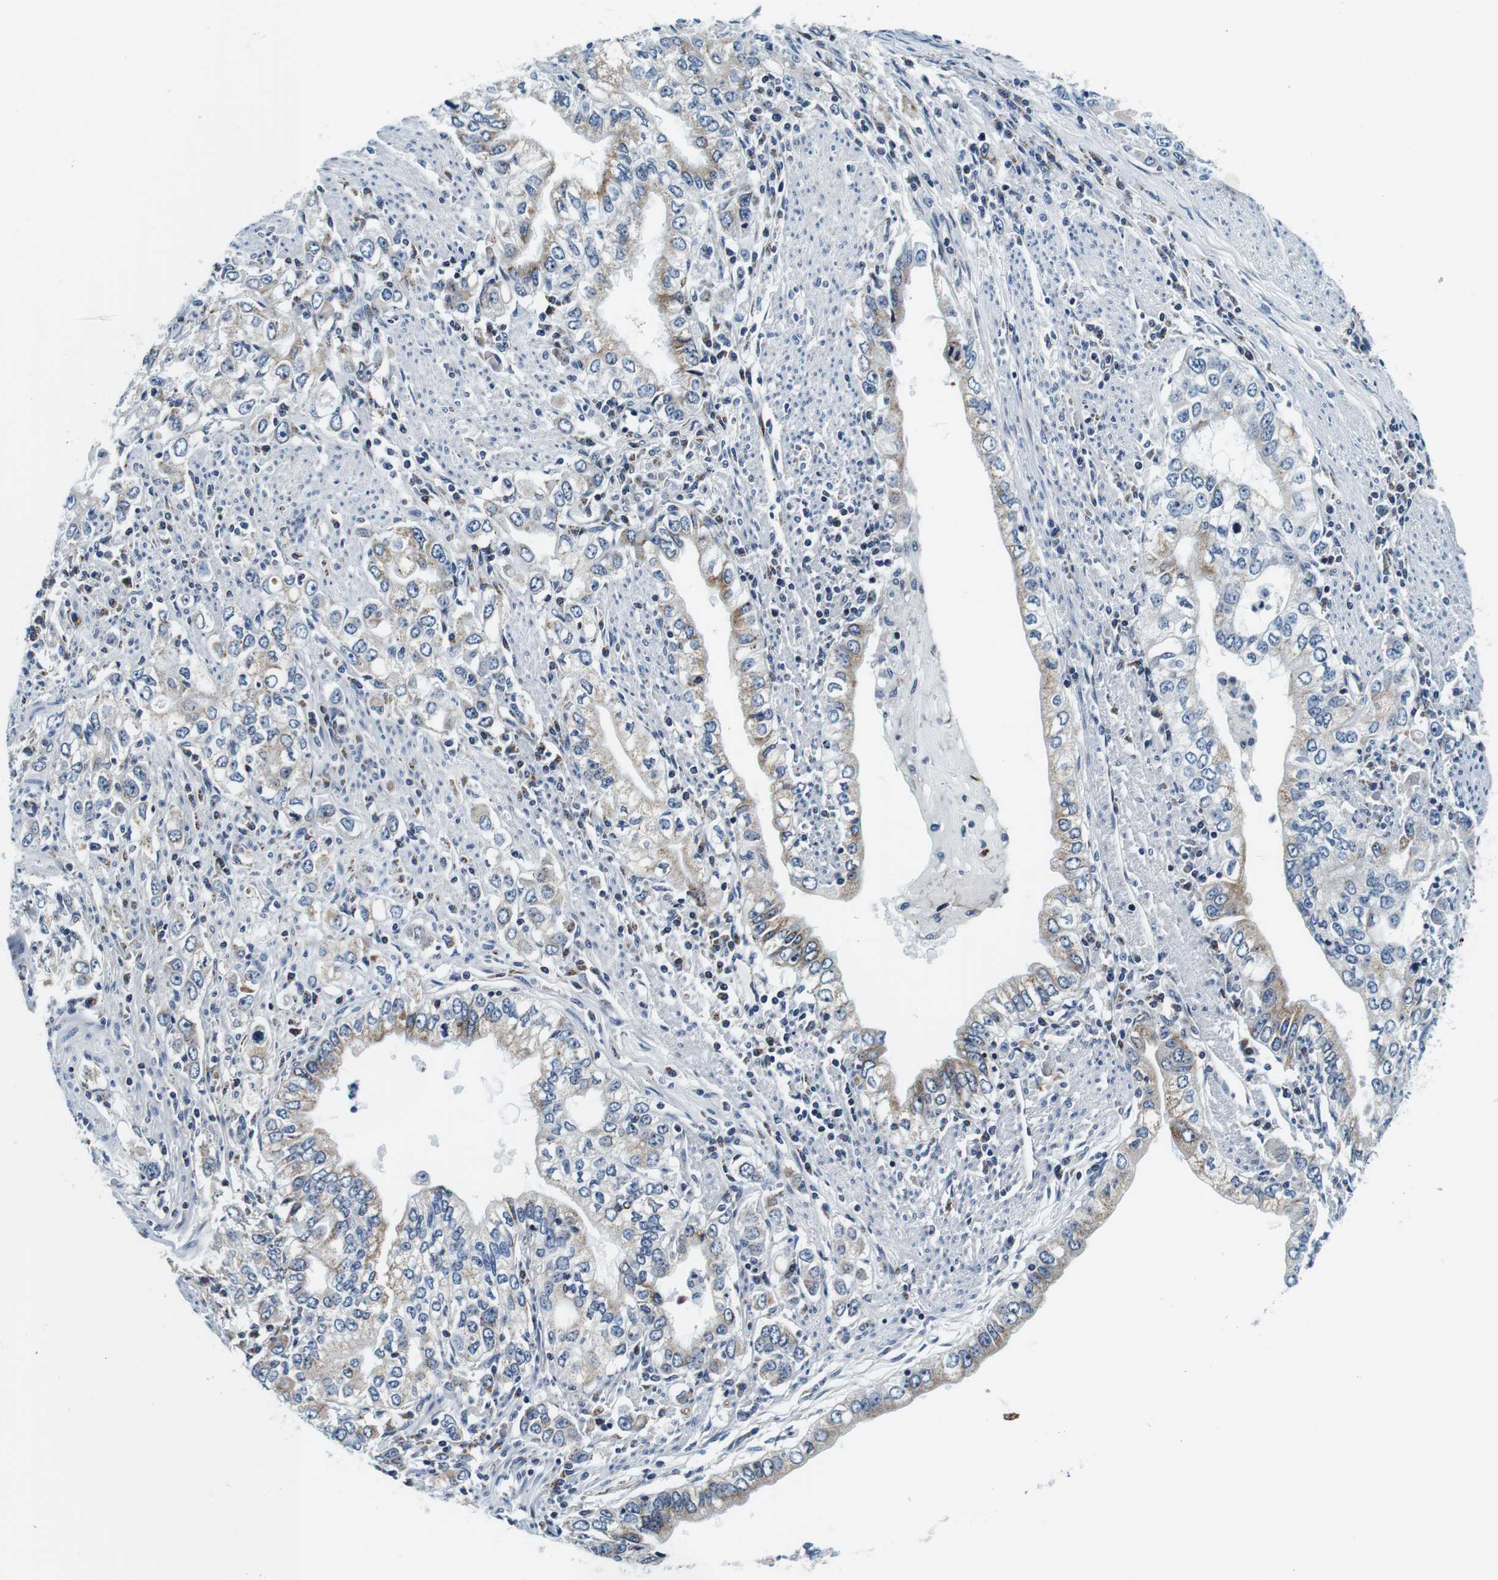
{"staining": {"intensity": "weak", "quantity": "25%-75%", "location": "cytoplasmic/membranous"}, "tissue": "stomach cancer", "cell_type": "Tumor cells", "image_type": "cancer", "snomed": [{"axis": "morphology", "description": "Adenocarcinoma, NOS"}, {"axis": "topography", "description": "Stomach, lower"}], "caption": "Stomach cancer stained for a protein exhibits weak cytoplasmic/membranous positivity in tumor cells.", "gene": "FAR2", "patient": {"sex": "female", "age": 72}}